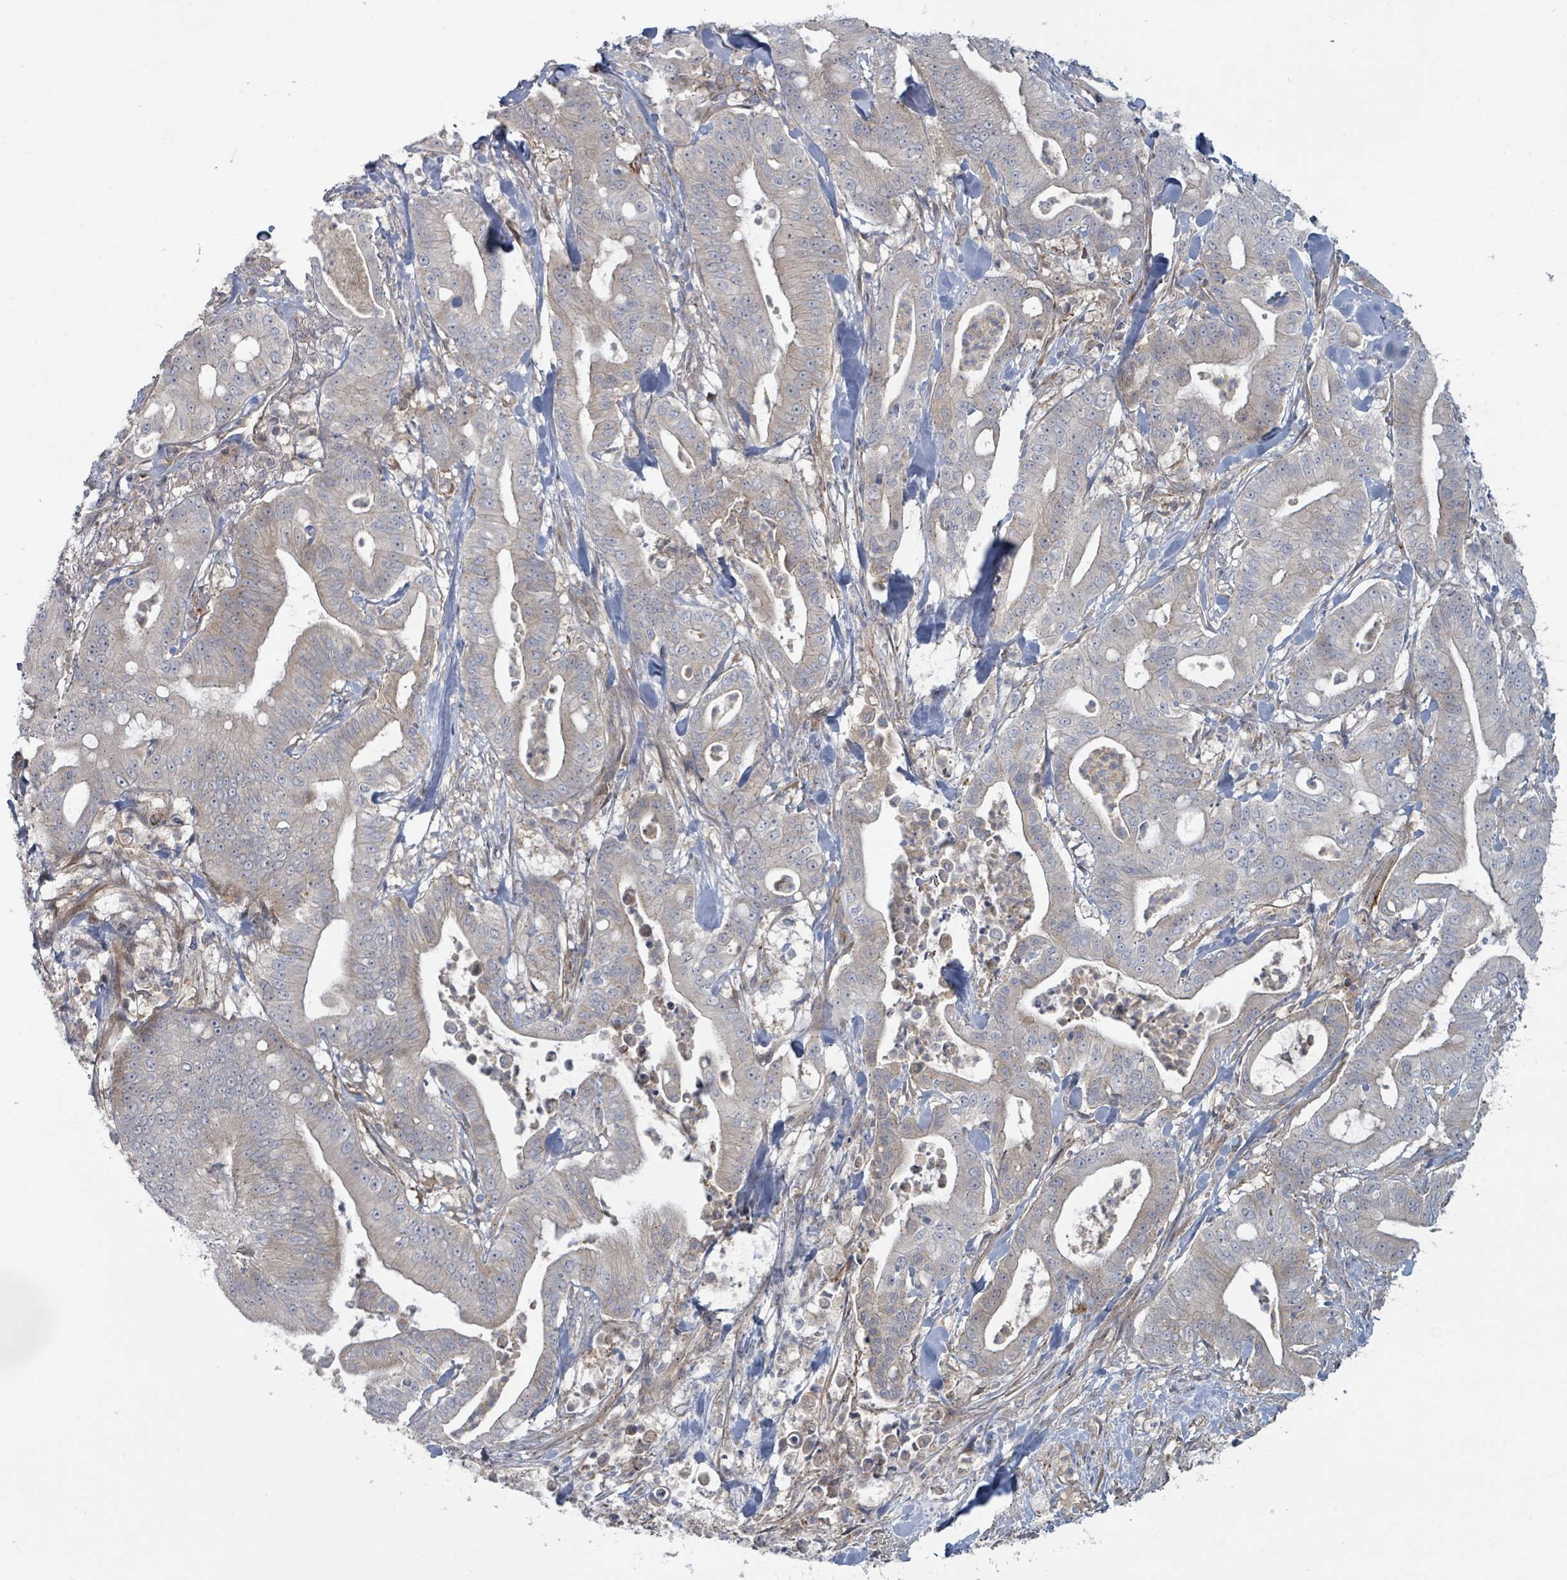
{"staining": {"intensity": "negative", "quantity": "none", "location": "none"}, "tissue": "pancreatic cancer", "cell_type": "Tumor cells", "image_type": "cancer", "snomed": [{"axis": "morphology", "description": "Adenocarcinoma, NOS"}, {"axis": "topography", "description": "Pancreas"}], "caption": "This is an immunohistochemistry (IHC) photomicrograph of pancreatic adenocarcinoma. There is no staining in tumor cells.", "gene": "COL5A3", "patient": {"sex": "male", "age": 71}}